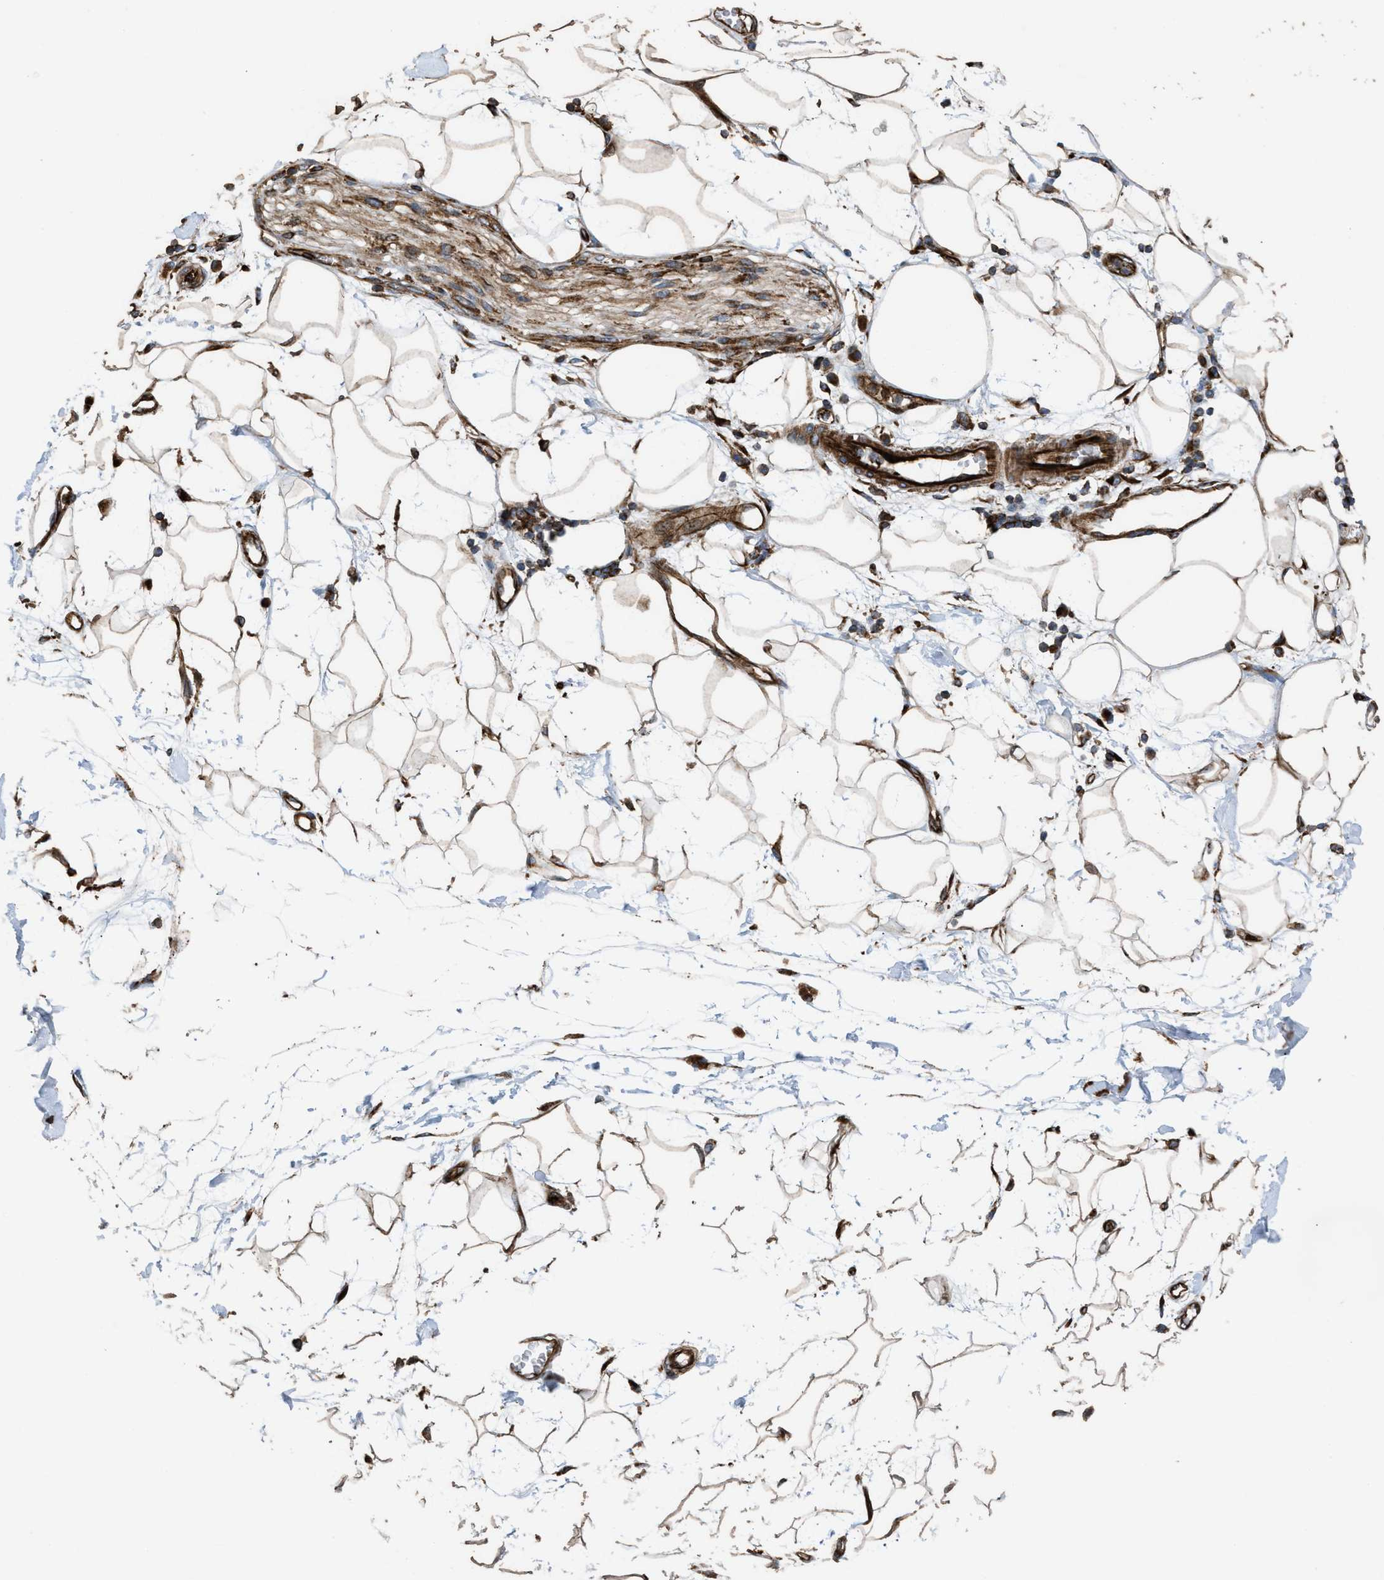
{"staining": {"intensity": "moderate", "quantity": "25%-75%", "location": "cytoplasmic/membranous"}, "tissue": "adipose tissue", "cell_type": "Adipocytes", "image_type": "normal", "snomed": [{"axis": "morphology", "description": "Normal tissue, NOS"}, {"axis": "morphology", "description": "Adenocarcinoma, NOS"}, {"axis": "topography", "description": "Duodenum"}, {"axis": "topography", "description": "Peripheral nerve tissue"}], "caption": "Immunohistochemistry (IHC) staining of unremarkable adipose tissue, which exhibits medium levels of moderate cytoplasmic/membranous staining in approximately 25%-75% of adipocytes indicating moderate cytoplasmic/membranous protein positivity. The staining was performed using DAB (3,3'-diaminobenzidine) (brown) for protein detection and nuclei were counterstained in hematoxylin (blue).", "gene": "EGLN1", "patient": {"sex": "female", "age": 60}}